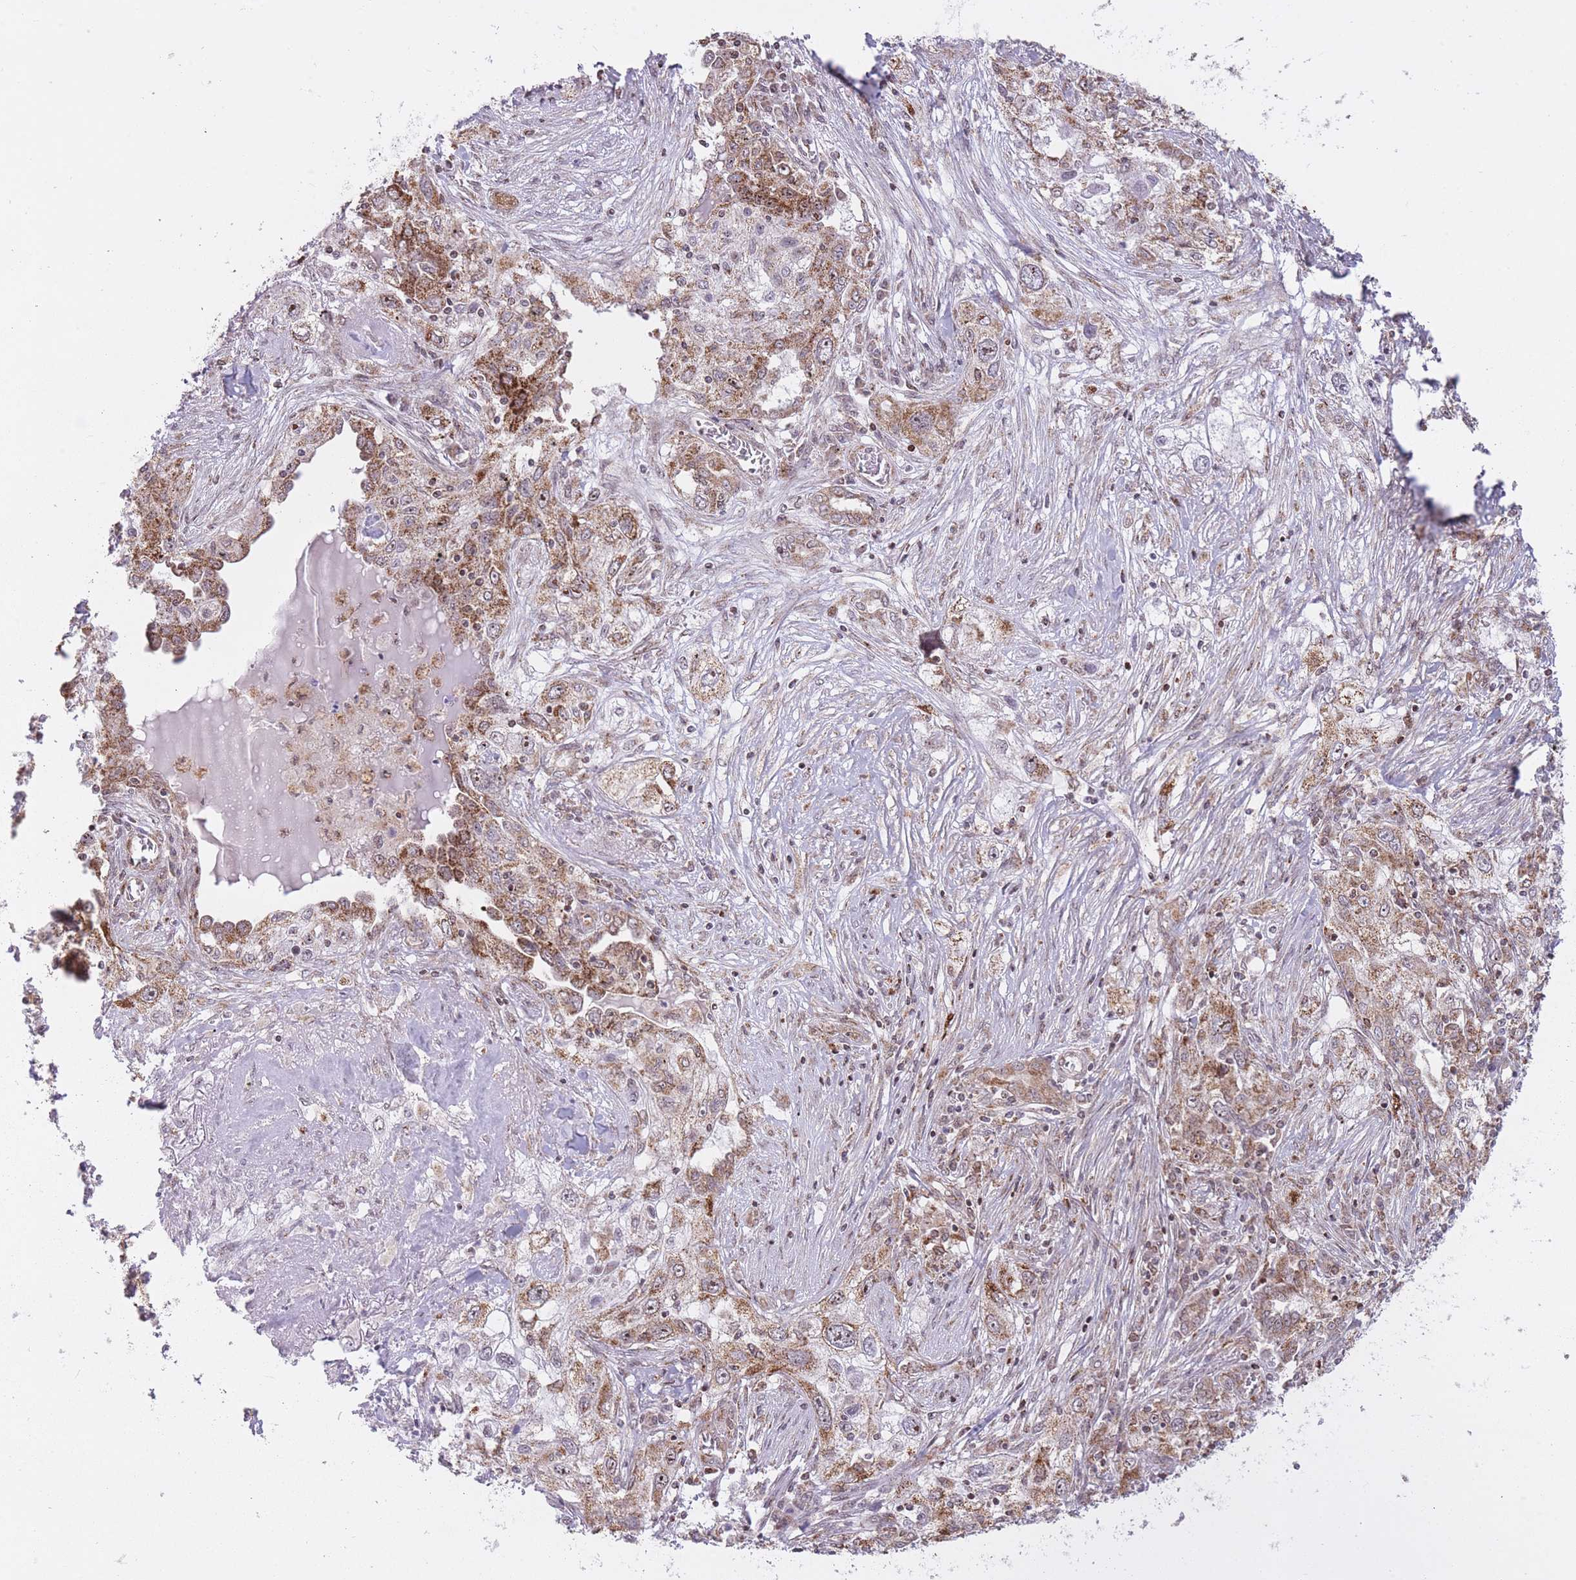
{"staining": {"intensity": "moderate", "quantity": ">75%", "location": "cytoplasmic/membranous"}, "tissue": "lung cancer", "cell_type": "Tumor cells", "image_type": "cancer", "snomed": [{"axis": "morphology", "description": "Squamous cell carcinoma, NOS"}, {"axis": "topography", "description": "Lung"}], "caption": "Human lung cancer stained with a brown dye demonstrates moderate cytoplasmic/membranous positive positivity in about >75% of tumor cells.", "gene": "DPYSL4", "patient": {"sex": "female", "age": 69}}